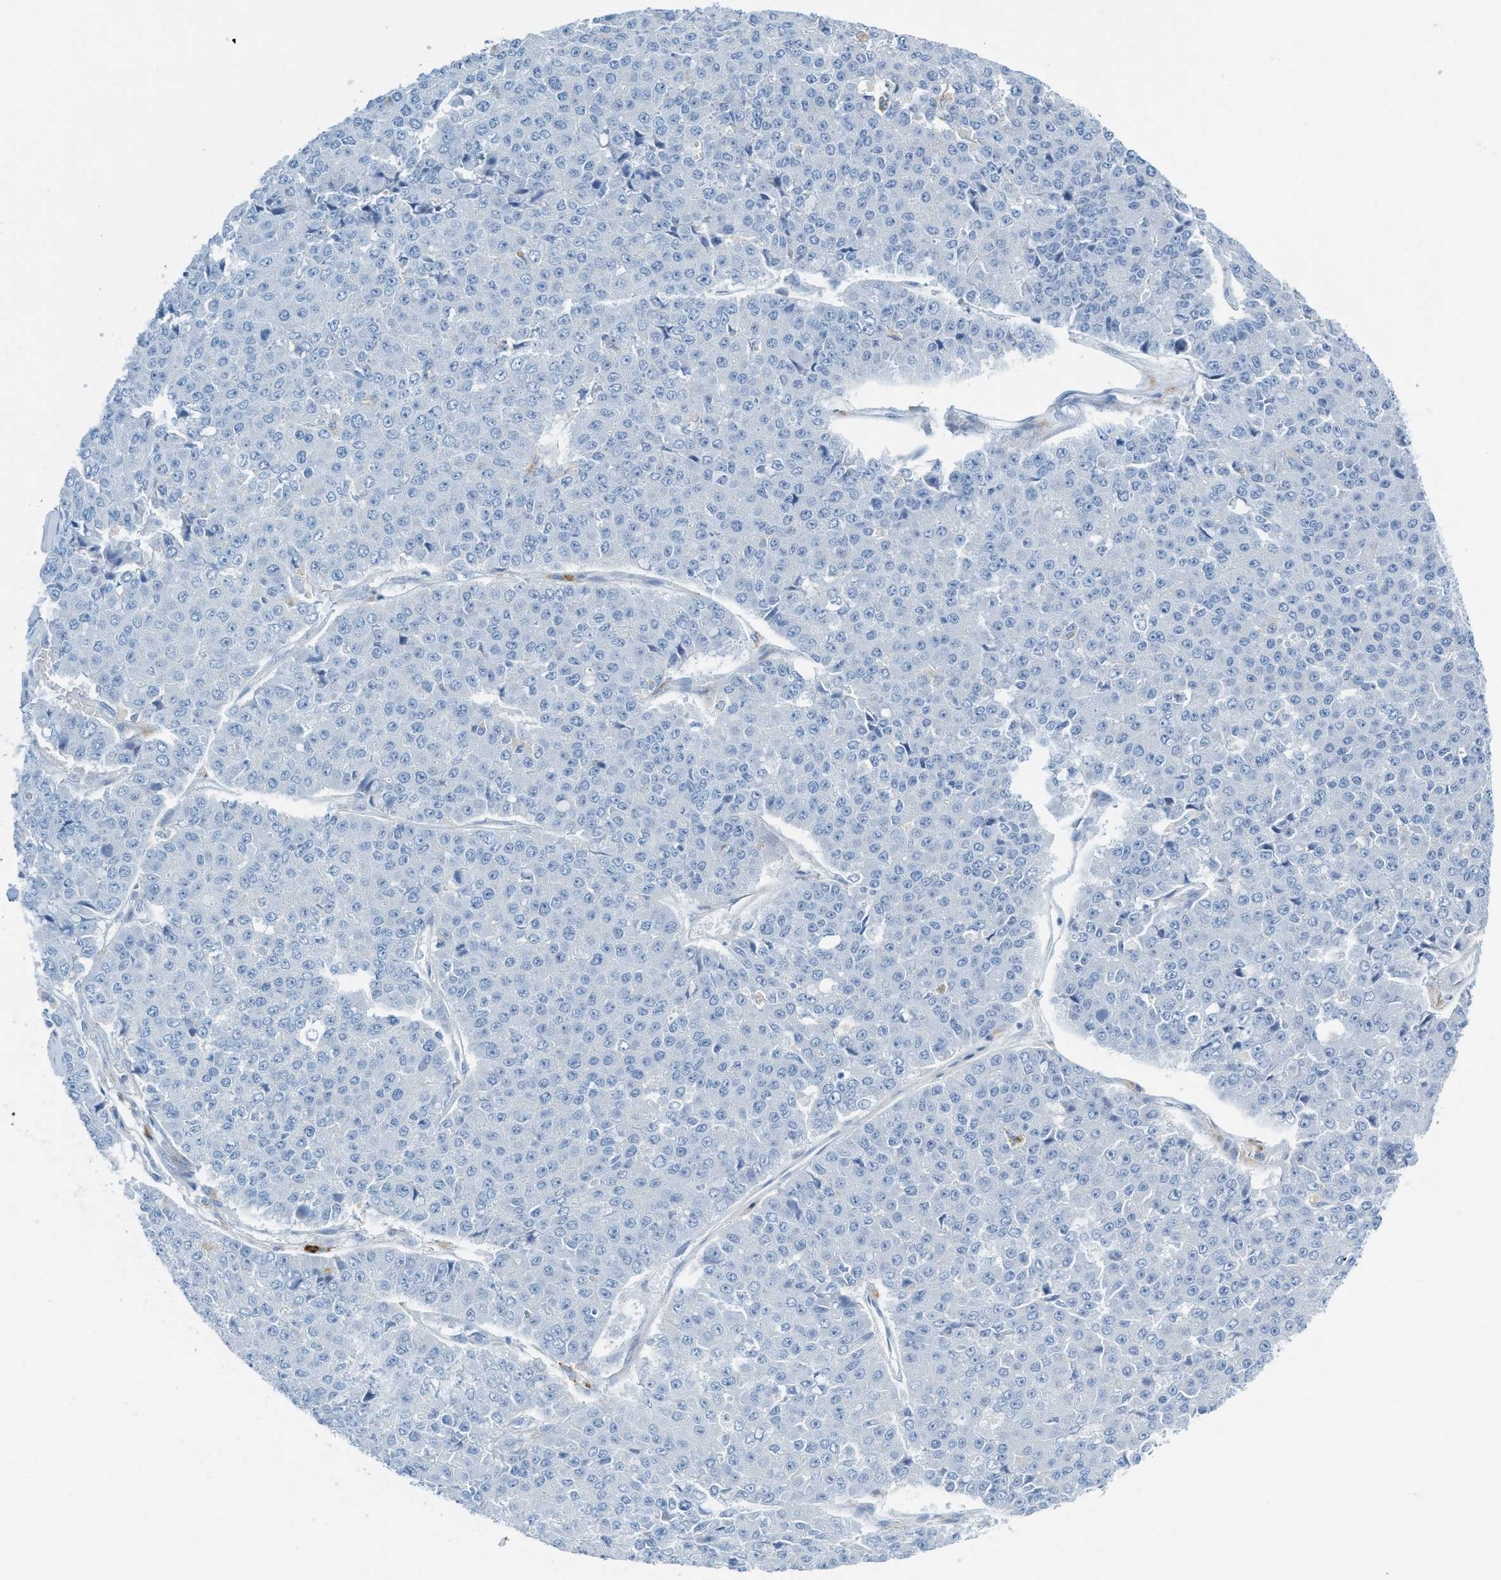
{"staining": {"intensity": "negative", "quantity": "none", "location": "none"}, "tissue": "pancreatic cancer", "cell_type": "Tumor cells", "image_type": "cancer", "snomed": [{"axis": "morphology", "description": "Adenocarcinoma, NOS"}, {"axis": "topography", "description": "Pancreas"}], "caption": "The photomicrograph exhibits no staining of tumor cells in pancreatic cancer (adenocarcinoma).", "gene": "C21orf62", "patient": {"sex": "male", "age": 50}}